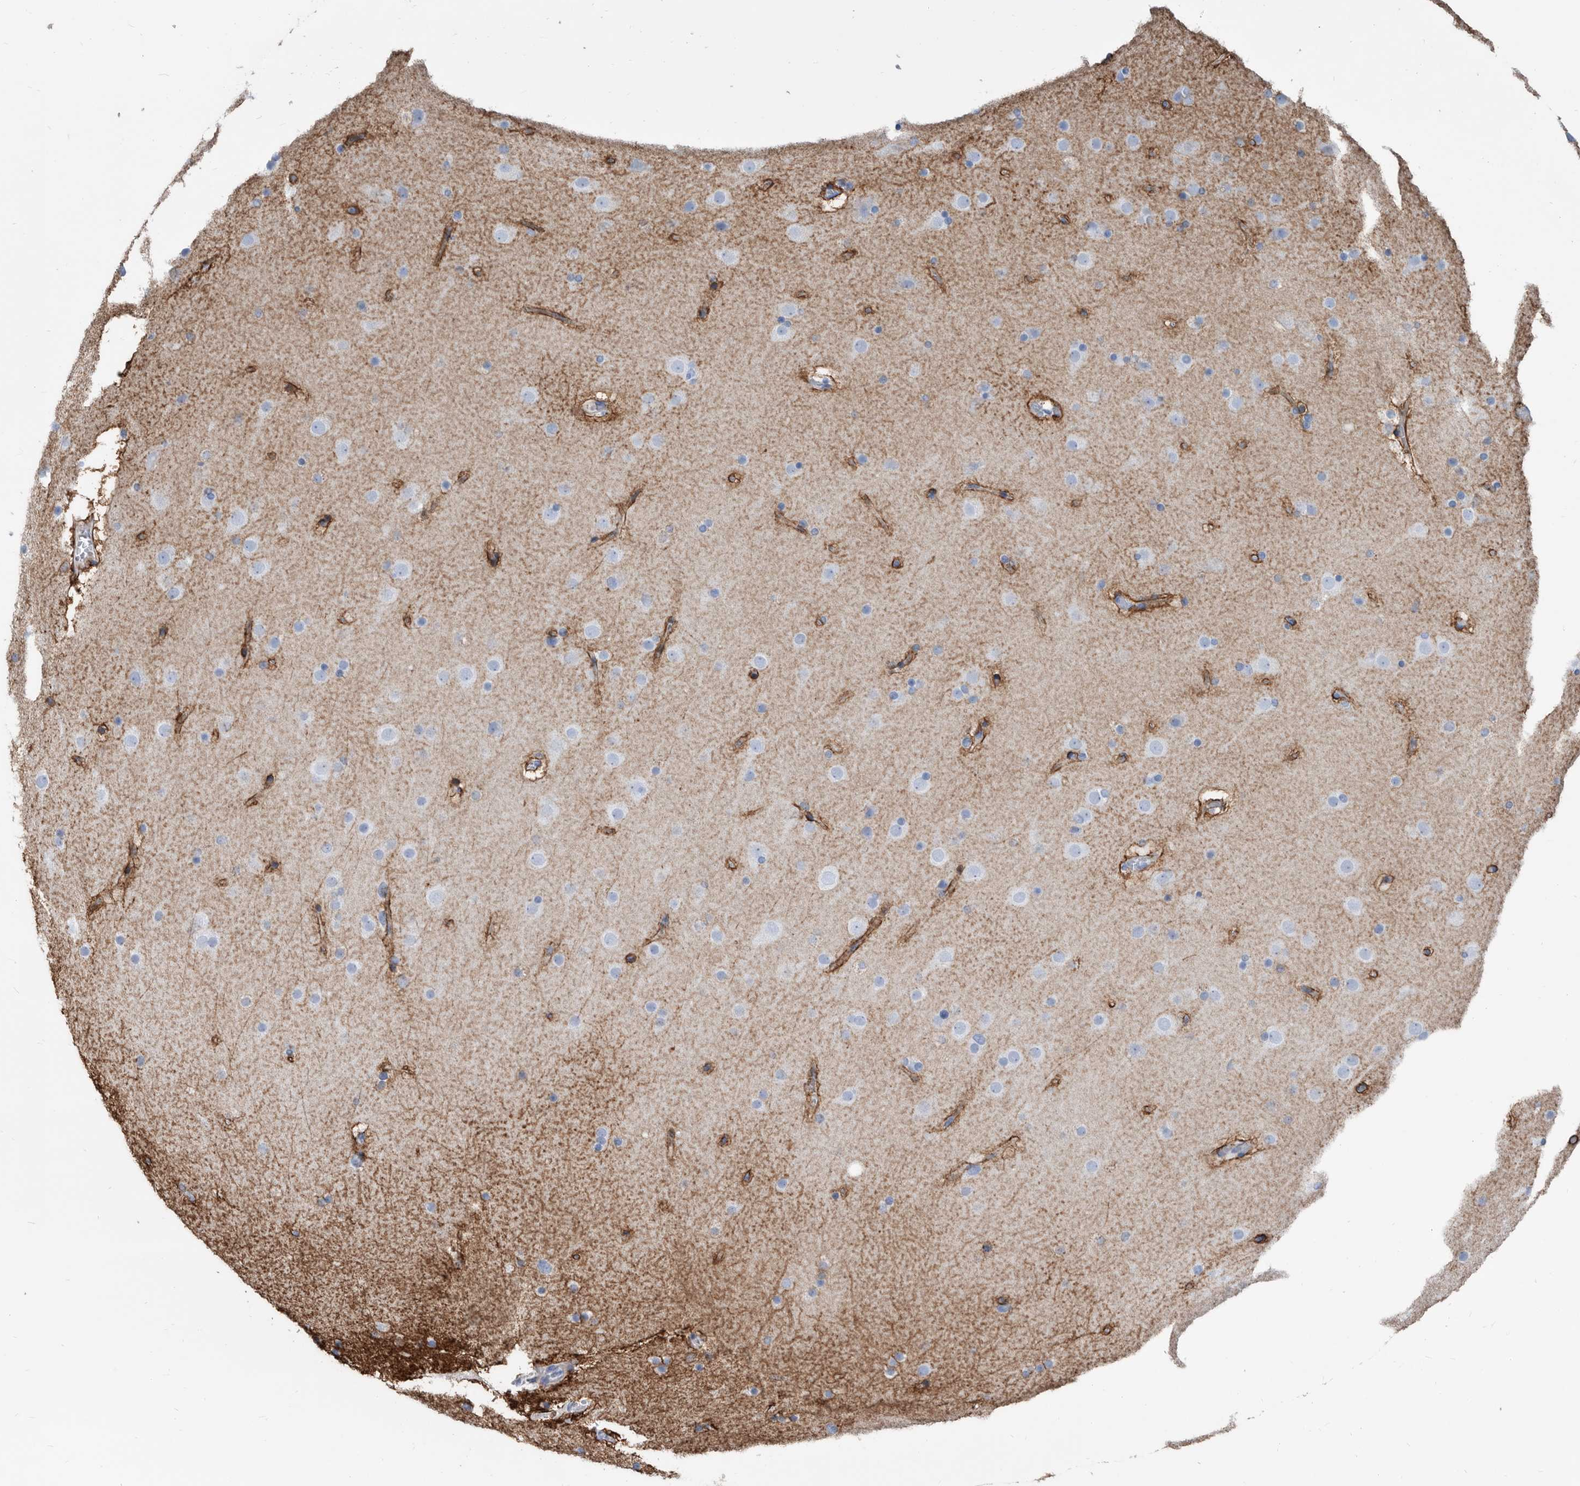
{"staining": {"intensity": "moderate", "quantity": ">75%", "location": "cytoplasmic/membranous"}, "tissue": "cerebral cortex", "cell_type": "Endothelial cells", "image_type": "normal", "snomed": [{"axis": "morphology", "description": "Normal tissue, NOS"}, {"axis": "topography", "description": "Cerebral cortex"}], "caption": "IHC of normal cerebral cortex exhibits medium levels of moderate cytoplasmic/membranous expression in about >75% of endothelial cells.", "gene": "MS4A4A", "patient": {"sex": "male", "age": 57}}